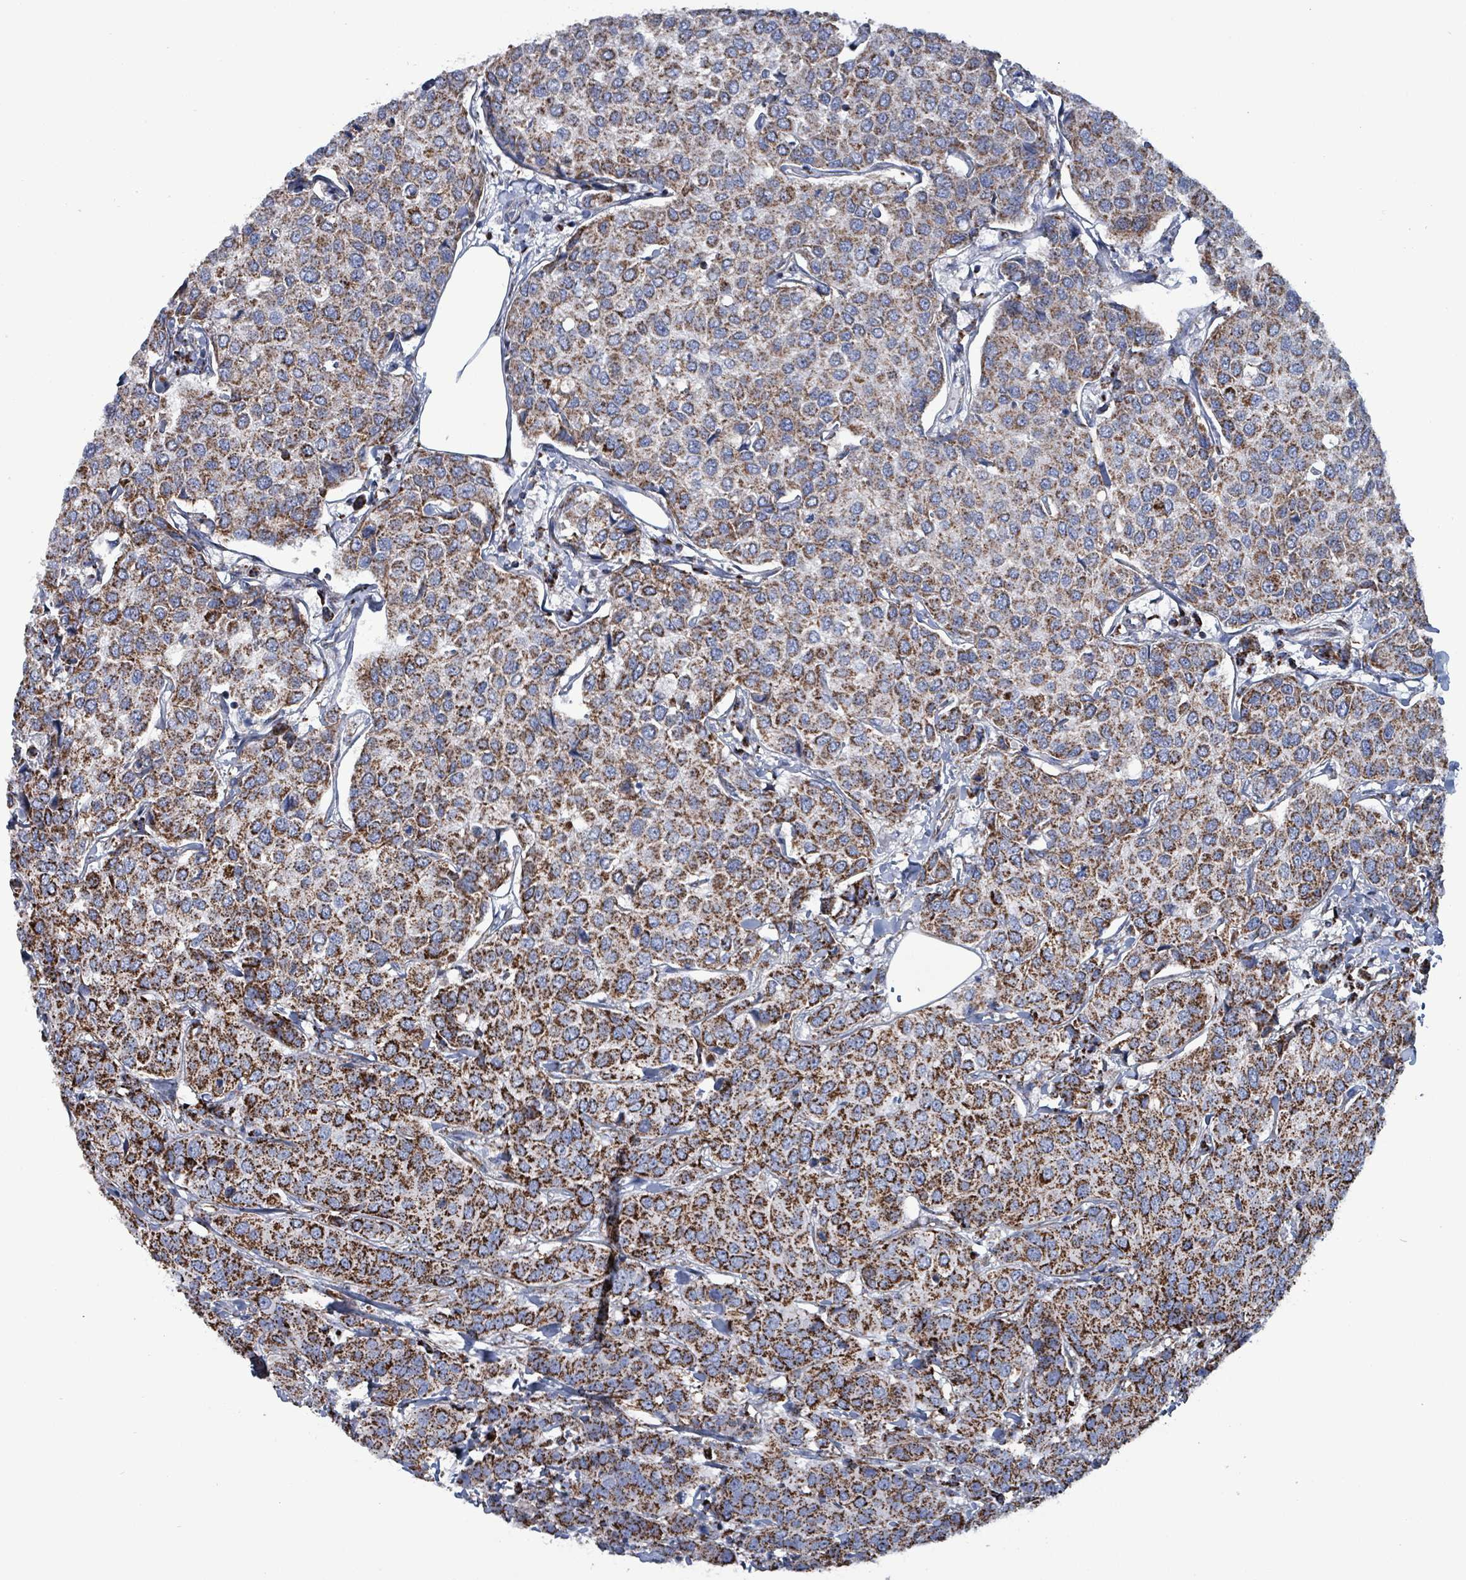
{"staining": {"intensity": "moderate", "quantity": ">75%", "location": "cytoplasmic/membranous"}, "tissue": "breast cancer", "cell_type": "Tumor cells", "image_type": "cancer", "snomed": [{"axis": "morphology", "description": "Duct carcinoma"}, {"axis": "topography", "description": "Breast"}], "caption": "The micrograph exhibits a brown stain indicating the presence of a protein in the cytoplasmic/membranous of tumor cells in breast cancer.", "gene": "IDH3B", "patient": {"sex": "female", "age": 55}}